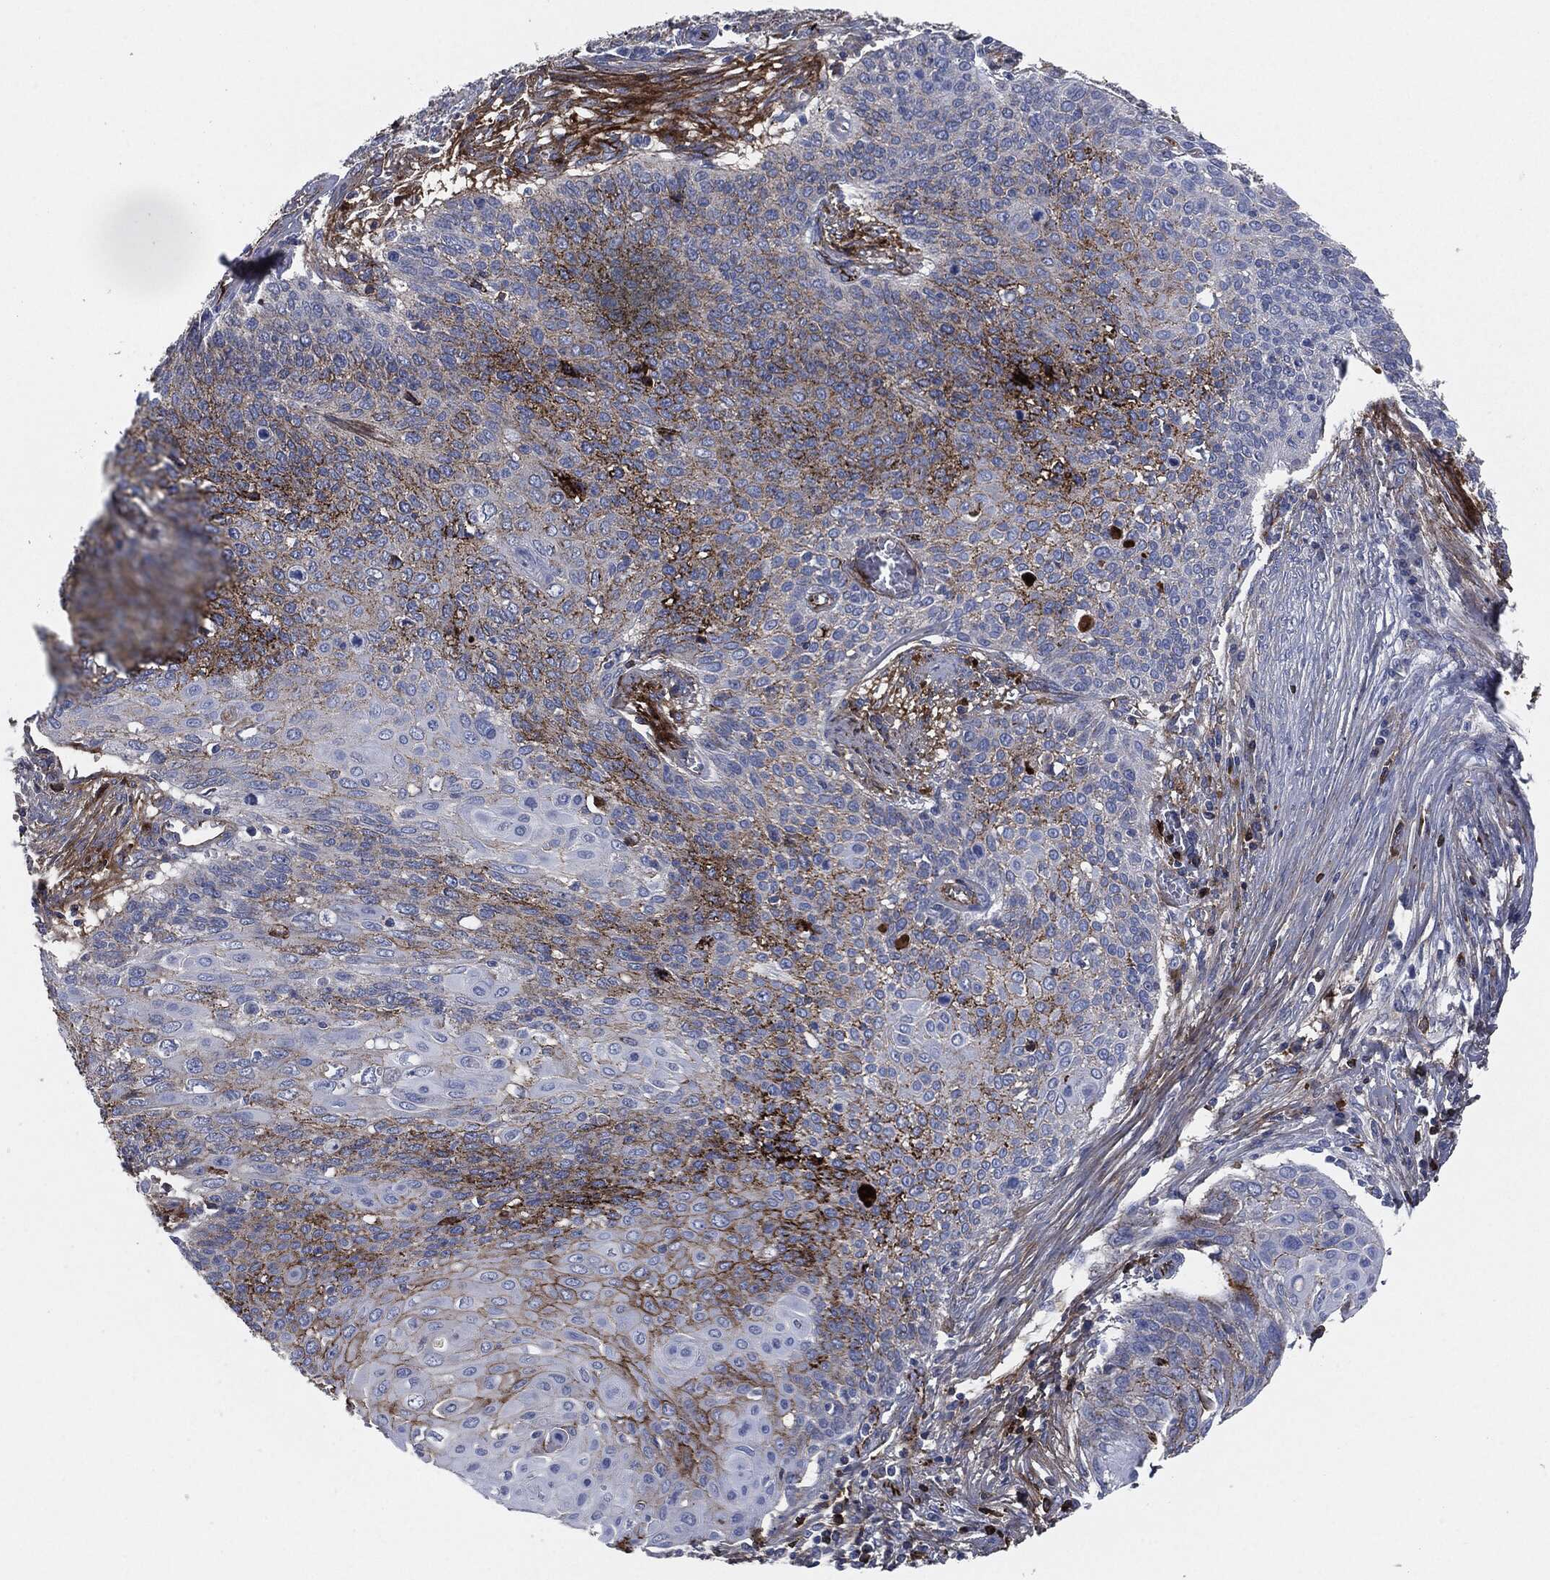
{"staining": {"intensity": "strong", "quantity": "<25%", "location": "cytoplasmic/membranous"}, "tissue": "cervical cancer", "cell_type": "Tumor cells", "image_type": "cancer", "snomed": [{"axis": "morphology", "description": "Squamous cell carcinoma, NOS"}, {"axis": "topography", "description": "Cervix"}], "caption": "The micrograph exhibits staining of cervical cancer (squamous cell carcinoma), revealing strong cytoplasmic/membranous protein expression (brown color) within tumor cells.", "gene": "APOB", "patient": {"sex": "female", "age": 39}}